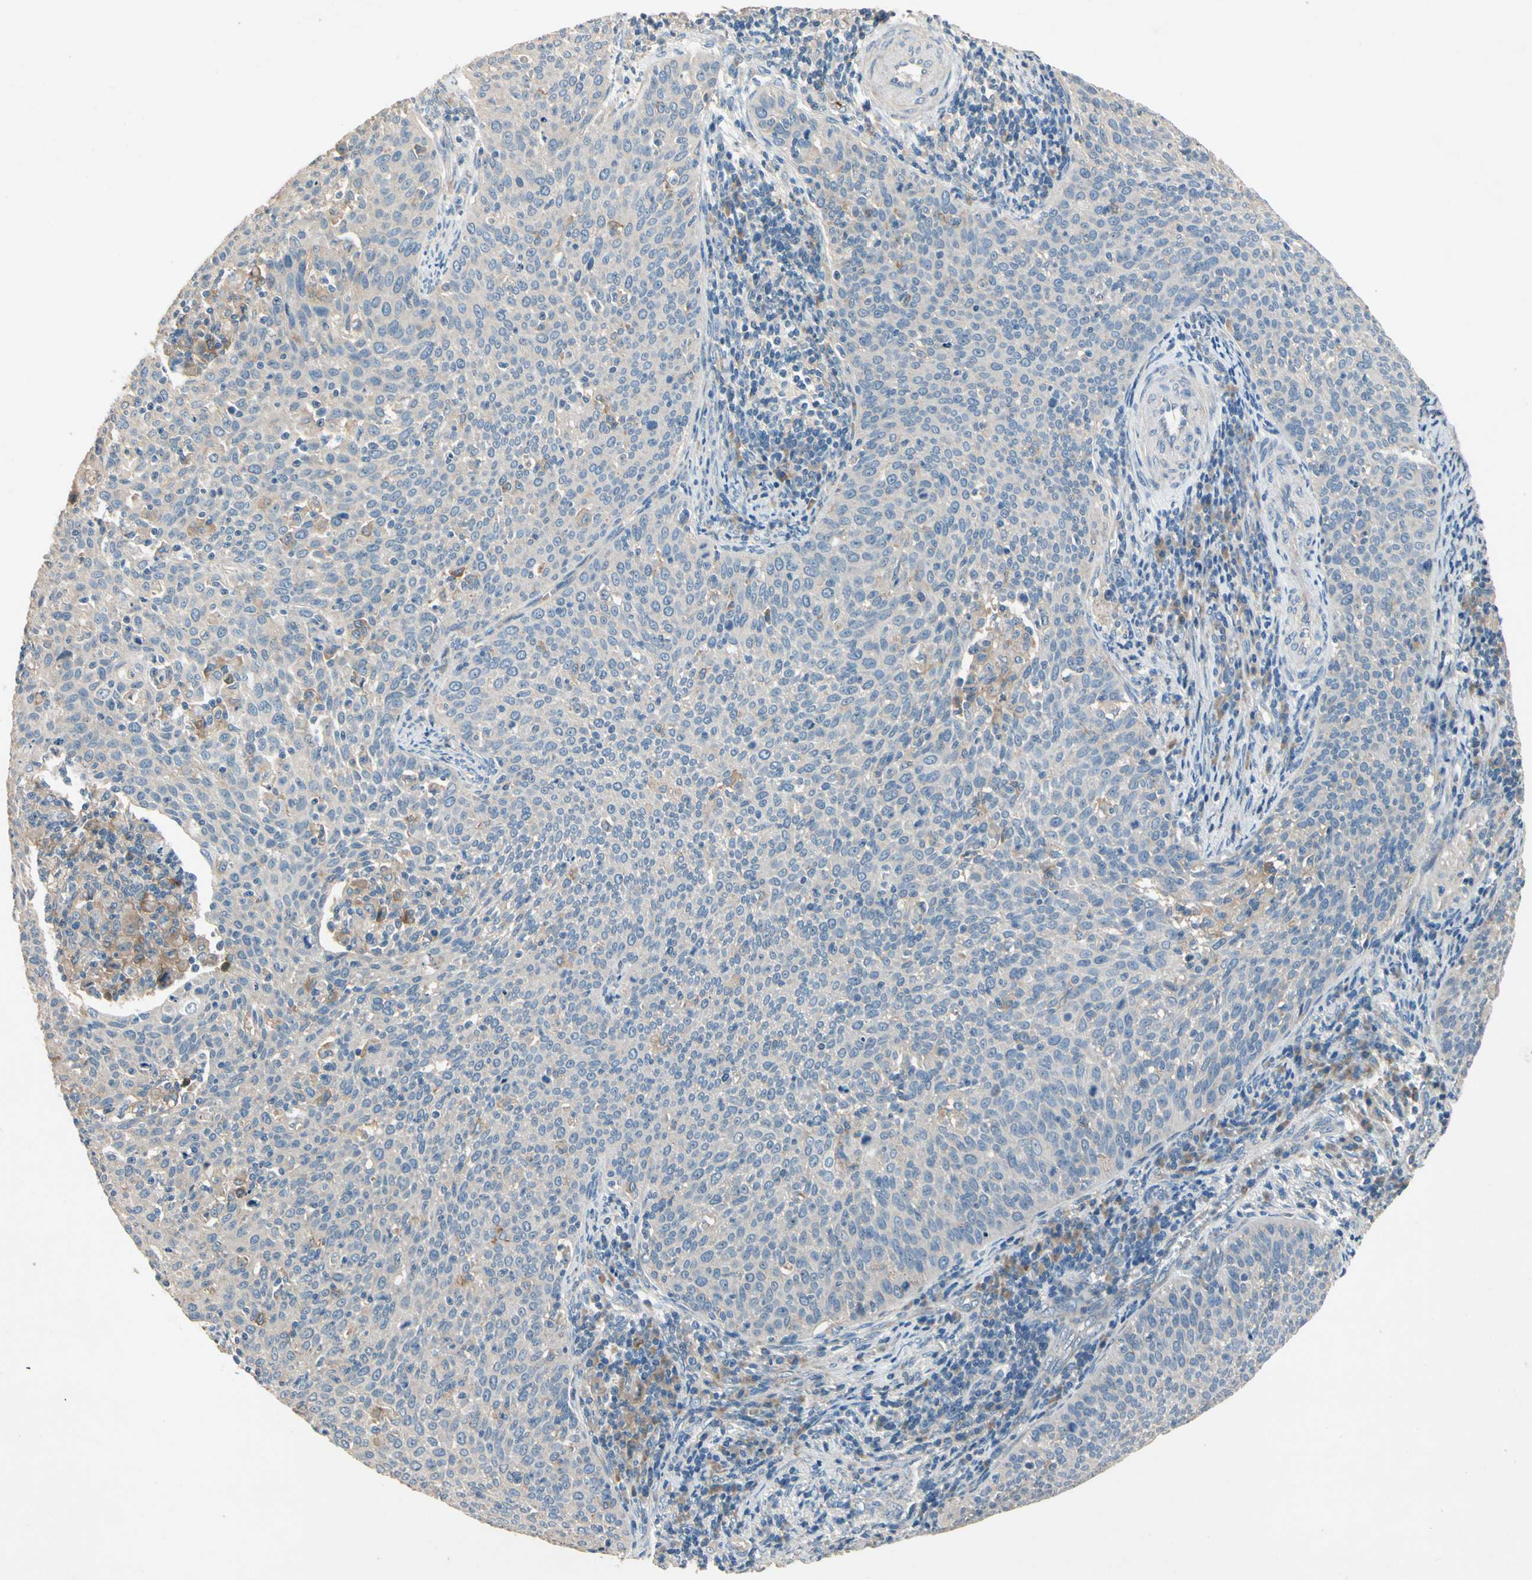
{"staining": {"intensity": "negative", "quantity": "none", "location": "none"}, "tissue": "cervical cancer", "cell_type": "Tumor cells", "image_type": "cancer", "snomed": [{"axis": "morphology", "description": "Squamous cell carcinoma, NOS"}, {"axis": "topography", "description": "Cervix"}], "caption": "There is no significant expression in tumor cells of cervical cancer (squamous cell carcinoma).", "gene": "SIGLEC5", "patient": {"sex": "female", "age": 38}}